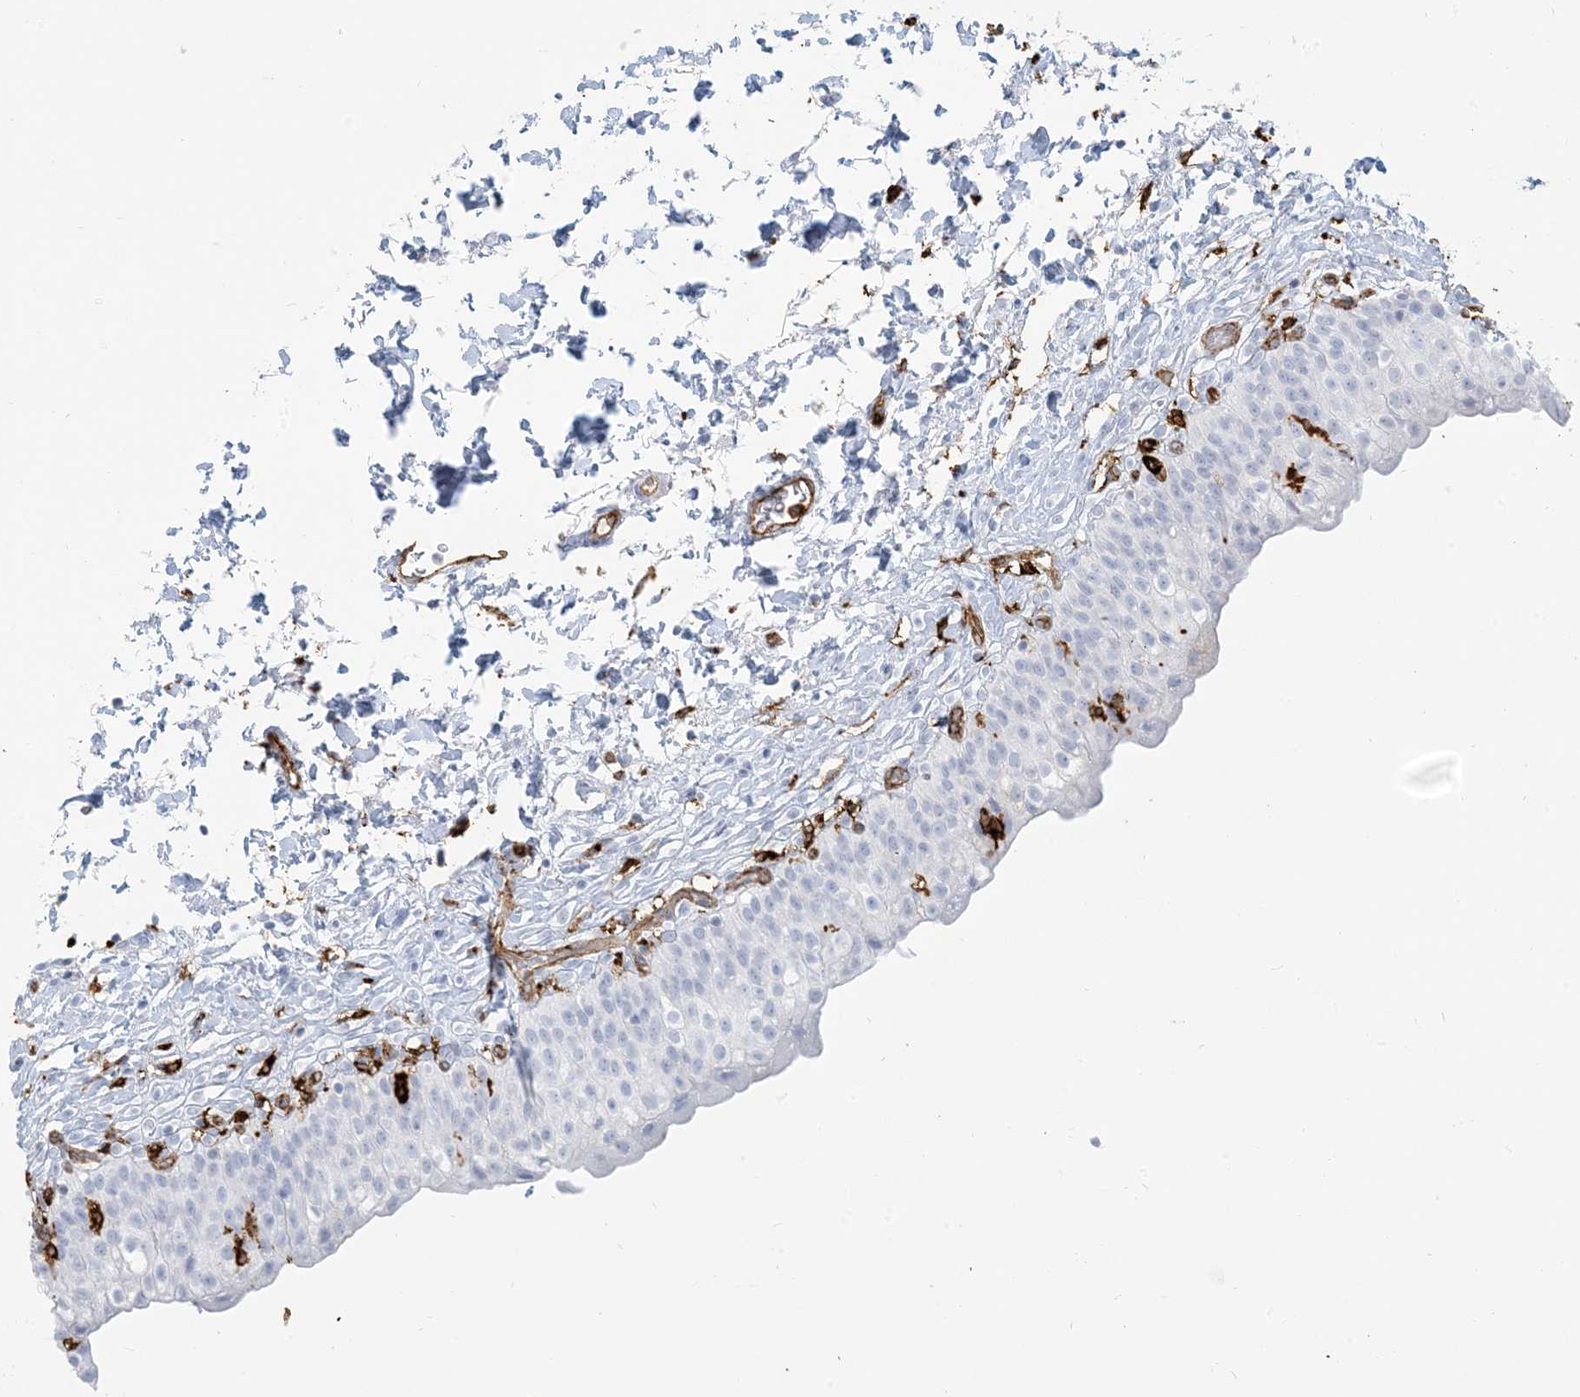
{"staining": {"intensity": "negative", "quantity": "none", "location": "none"}, "tissue": "urinary bladder", "cell_type": "Urothelial cells", "image_type": "normal", "snomed": [{"axis": "morphology", "description": "Normal tissue, NOS"}, {"axis": "topography", "description": "Urinary bladder"}], "caption": "This is a histopathology image of immunohistochemistry staining of normal urinary bladder, which shows no positivity in urothelial cells.", "gene": "HLA", "patient": {"sex": "male", "age": 55}}